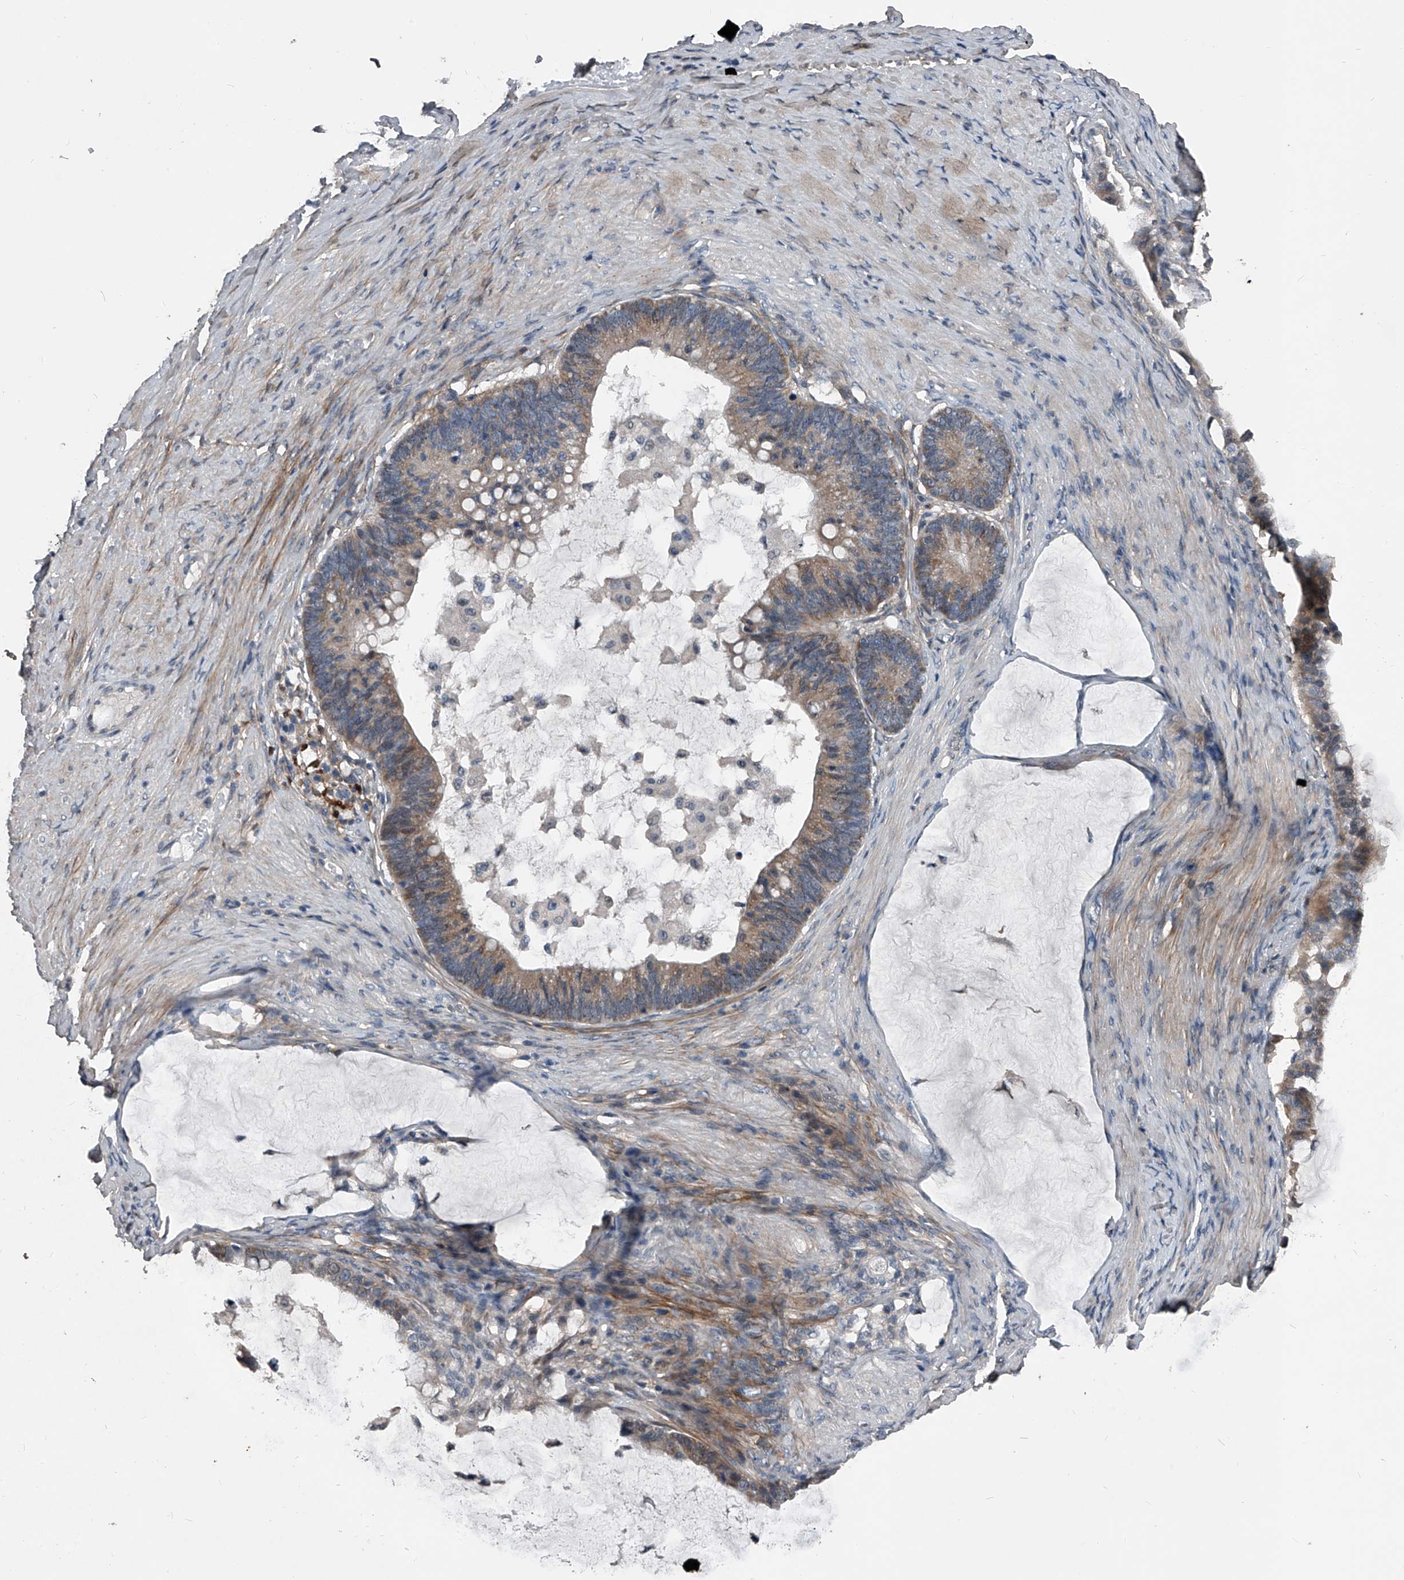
{"staining": {"intensity": "moderate", "quantity": ">75%", "location": "cytoplasmic/membranous"}, "tissue": "ovarian cancer", "cell_type": "Tumor cells", "image_type": "cancer", "snomed": [{"axis": "morphology", "description": "Cystadenocarcinoma, mucinous, NOS"}, {"axis": "topography", "description": "Ovary"}], "caption": "Protein staining displays moderate cytoplasmic/membranous staining in approximately >75% of tumor cells in ovarian cancer.", "gene": "PHACTR1", "patient": {"sex": "female", "age": 61}}